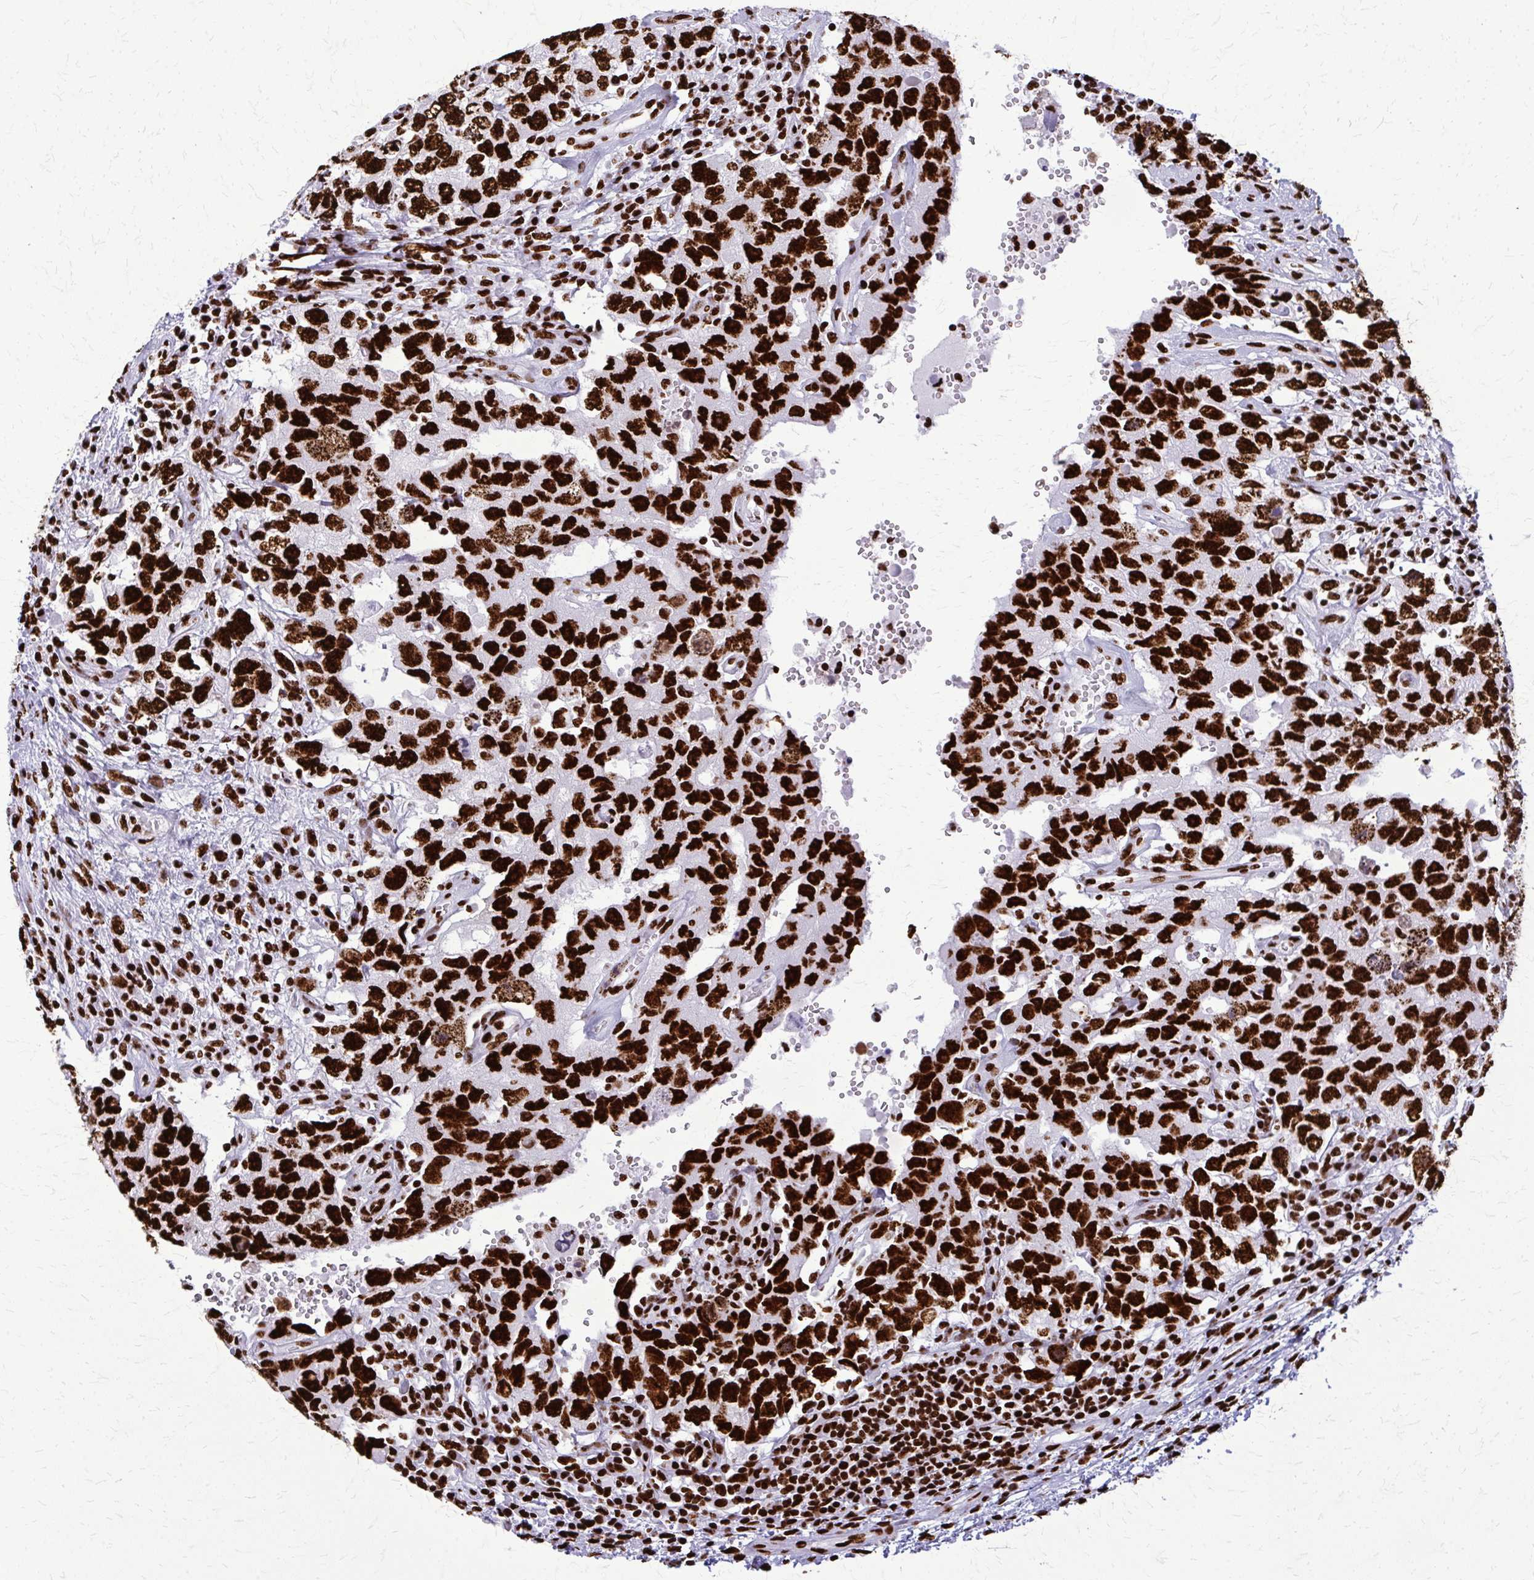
{"staining": {"intensity": "strong", "quantity": ">75%", "location": "nuclear"}, "tissue": "testis cancer", "cell_type": "Tumor cells", "image_type": "cancer", "snomed": [{"axis": "morphology", "description": "Carcinoma, Embryonal, NOS"}, {"axis": "topography", "description": "Testis"}], "caption": "Testis embryonal carcinoma was stained to show a protein in brown. There is high levels of strong nuclear expression in about >75% of tumor cells.", "gene": "SFPQ", "patient": {"sex": "male", "age": 26}}